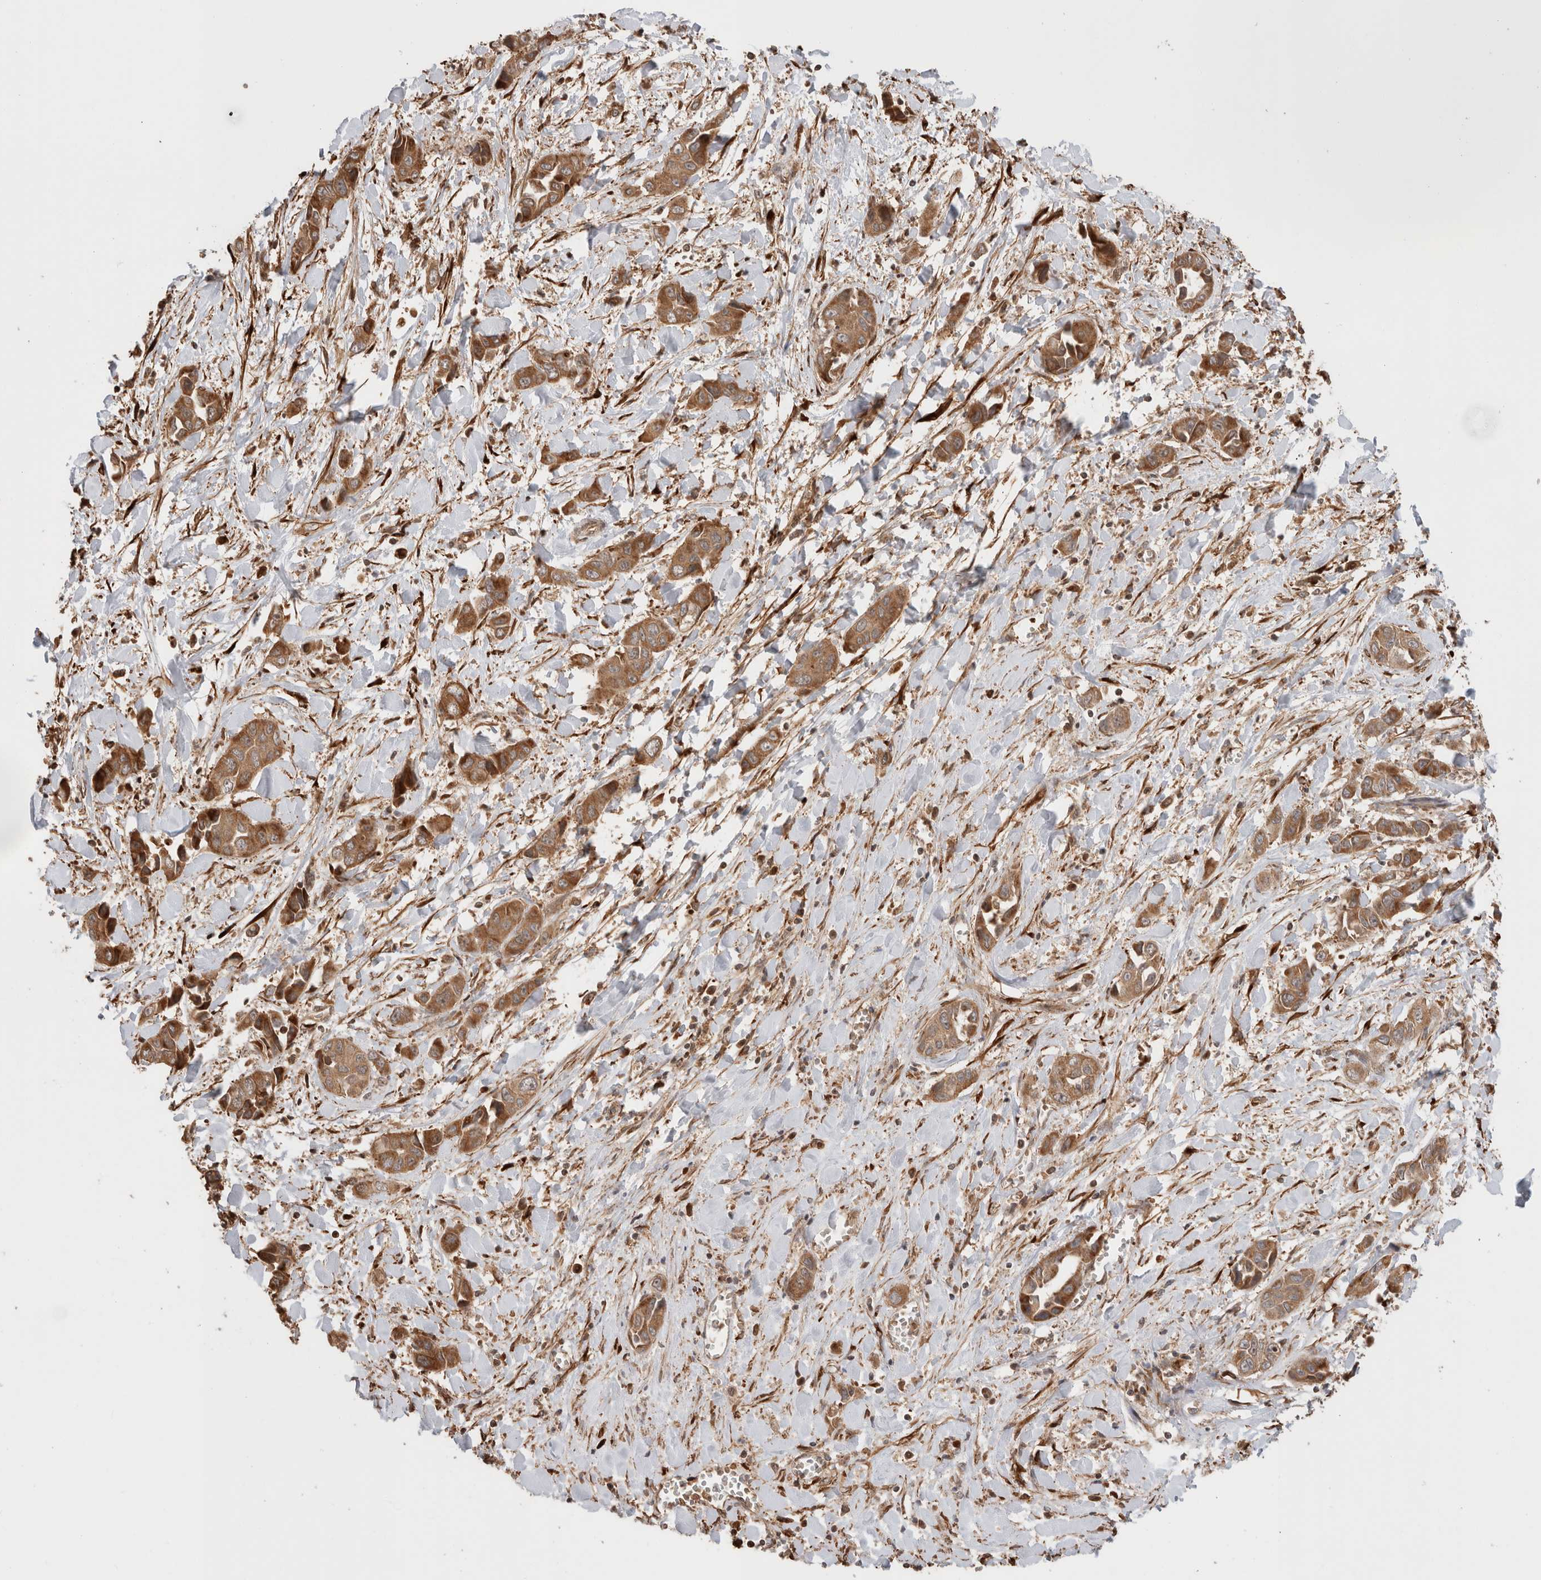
{"staining": {"intensity": "moderate", "quantity": ">75%", "location": "cytoplasmic/membranous"}, "tissue": "liver cancer", "cell_type": "Tumor cells", "image_type": "cancer", "snomed": [{"axis": "morphology", "description": "Cholangiocarcinoma"}, {"axis": "topography", "description": "Liver"}], "caption": "DAB (3,3'-diaminobenzidine) immunohistochemical staining of liver cancer displays moderate cytoplasmic/membranous protein staining in approximately >75% of tumor cells.", "gene": "ZNF649", "patient": {"sex": "female", "age": 52}}